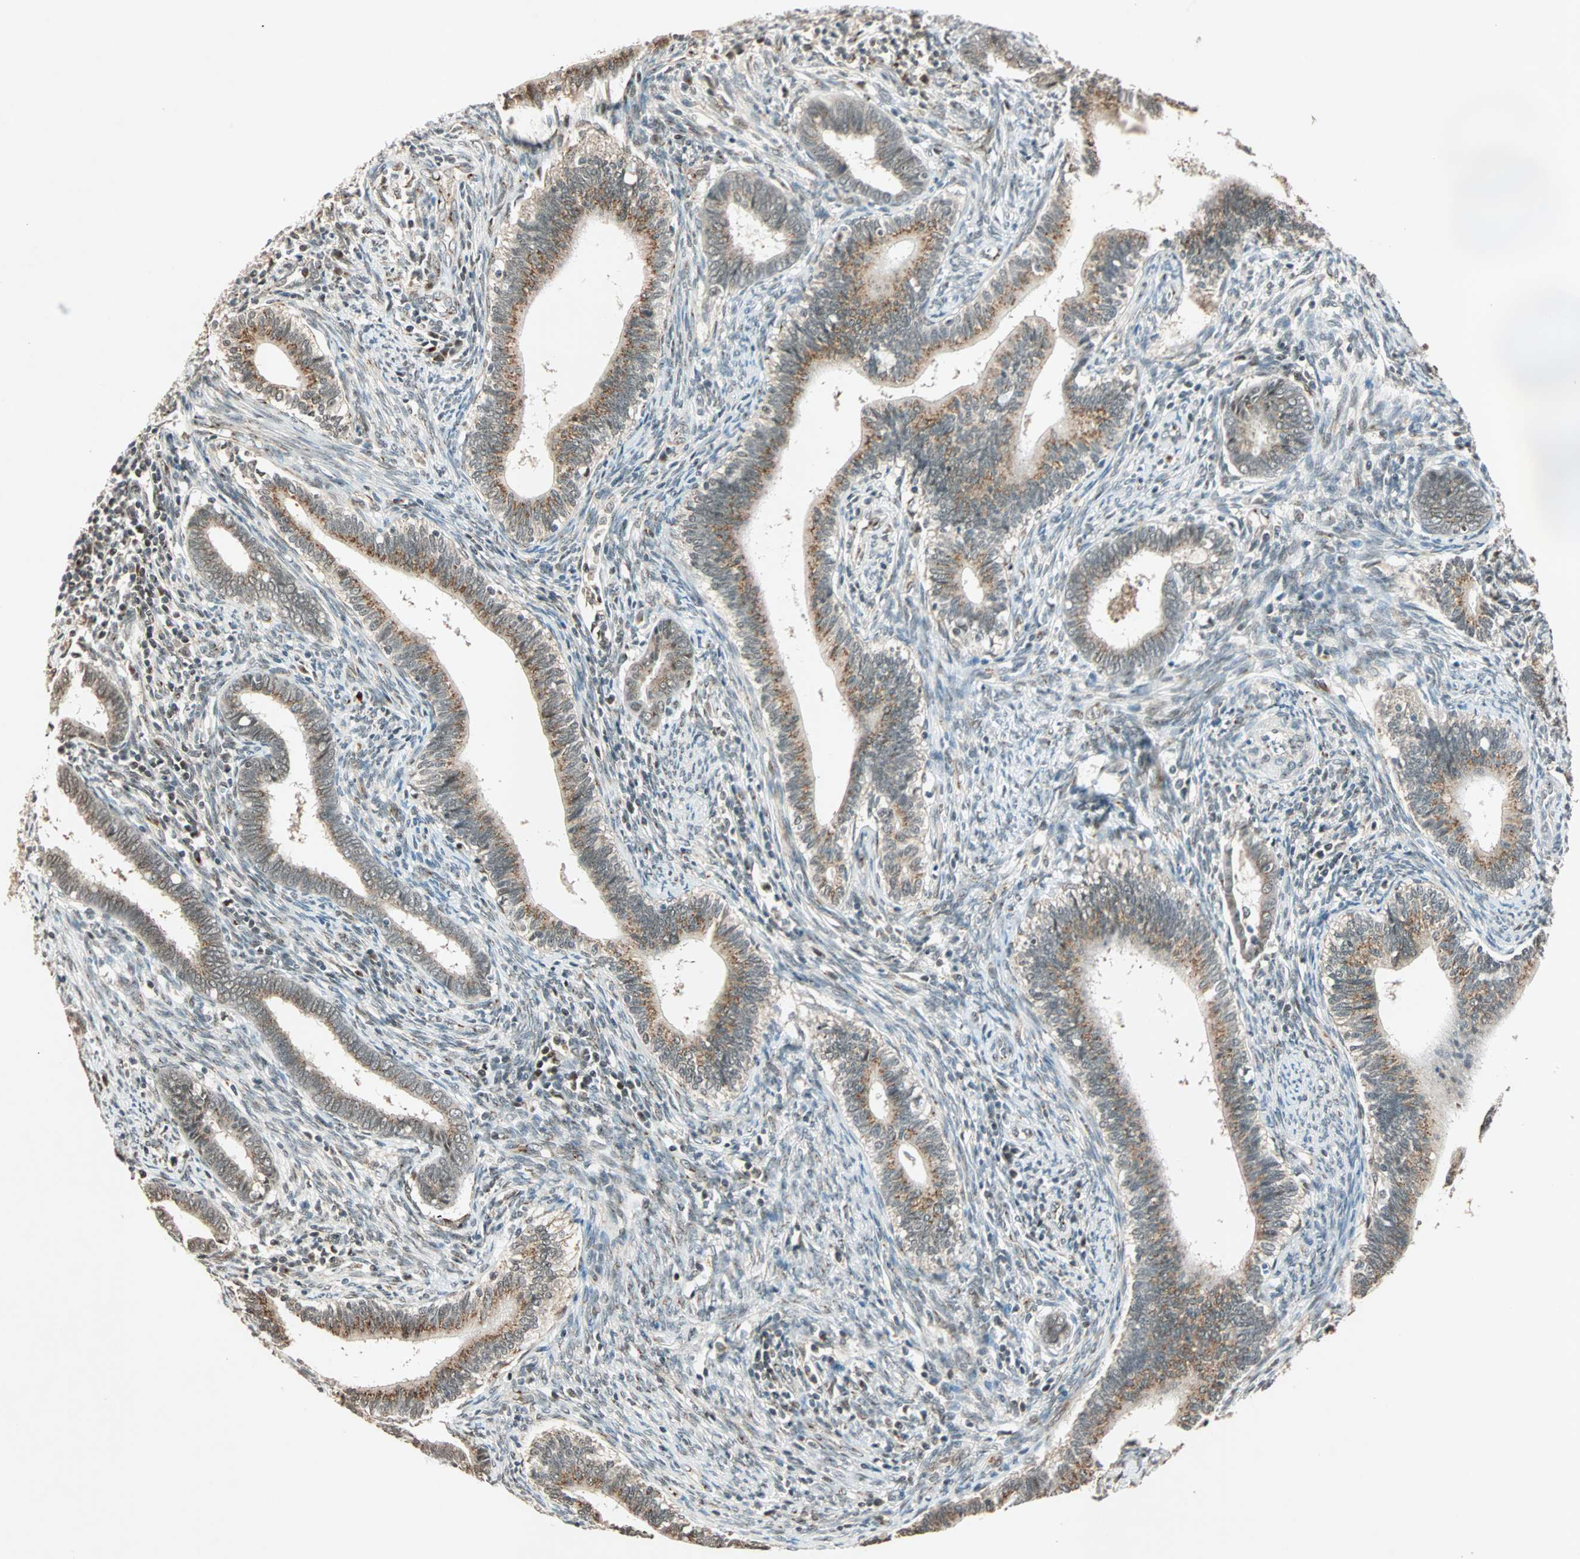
{"staining": {"intensity": "moderate", "quantity": "25%-75%", "location": "nuclear"}, "tissue": "cervical cancer", "cell_type": "Tumor cells", "image_type": "cancer", "snomed": [{"axis": "morphology", "description": "Adenocarcinoma, NOS"}, {"axis": "topography", "description": "Cervix"}], "caption": "Cervical adenocarcinoma tissue shows moderate nuclear positivity in about 25%-75% of tumor cells, visualized by immunohistochemistry. (Stains: DAB (3,3'-diaminobenzidine) in brown, nuclei in blue, Microscopy: brightfield microscopy at high magnification).", "gene": "PRDM2", "patient": {"sex": "female", "age": 44}}